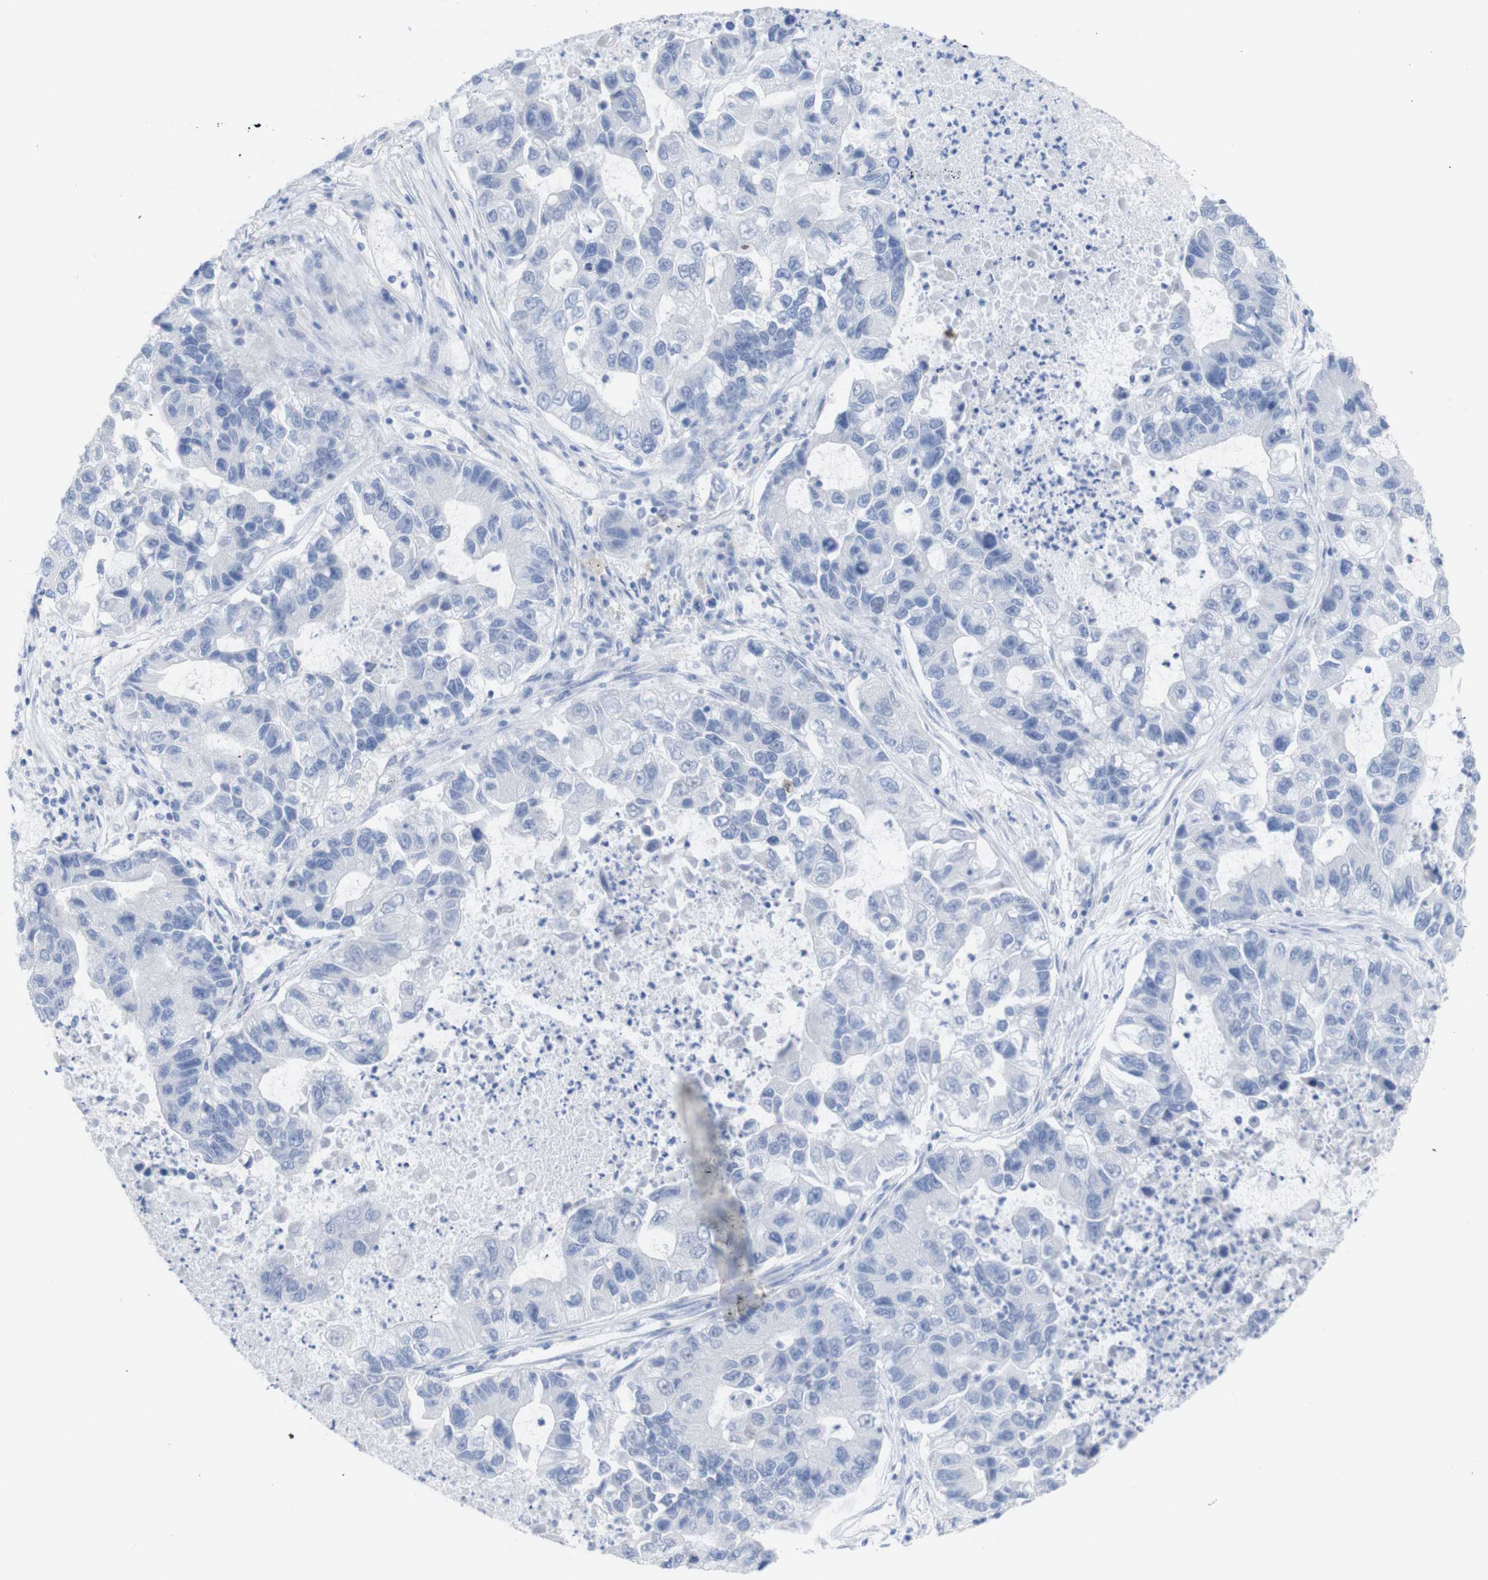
{"staining": {"intensity": "negative", "quantity": "none", "location": "none"}, "tissue": "lung cancer", "cell_type": "Tumor cells", "image_type": "cancer", "snomed": [{"axis": "morphology", "description": "Adenocarcinoma, NOS"}, {"axis": "topography", "description": "Lung"}], "caption": "Tumor cells show no significant staining in adenocarcinoma (lung).", "gene": "PNMA1", "patient": {"sex": "female", "age": 51}}